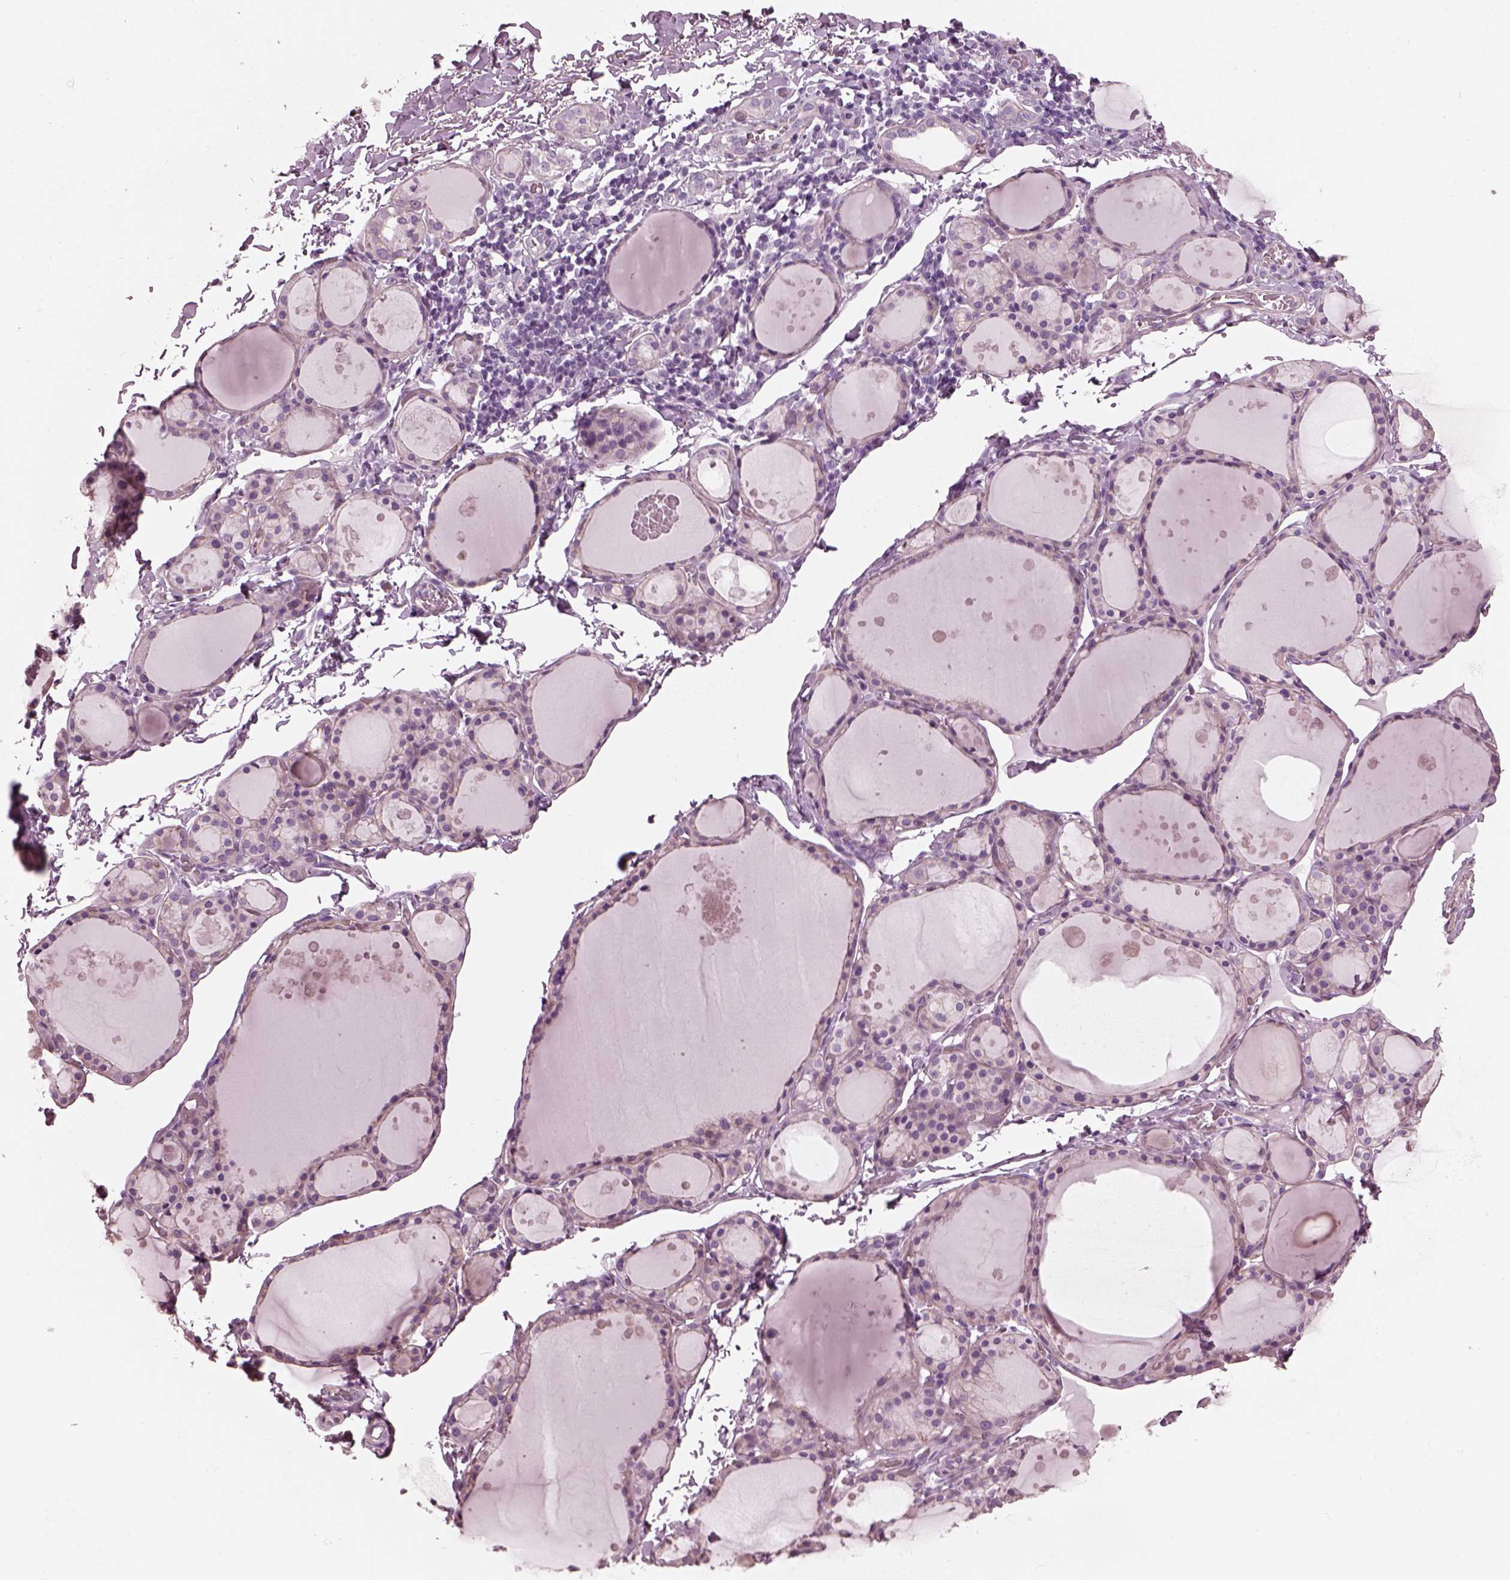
{"staining": {"intensity": "negative", "quantity": "none", "location": "none"}, "tissue": "thyroid gland", "cell_type": "Glandular cells", "image_type": "normal", "snomed": [{"axis": "morphology", "description": "Normal tissue, NOS"}, {"axis": "topography", "description": "Thyroid gland"}], "caption": "A histopathology image of thyroid gland stained for a protein demonstrates no brown staining in glandular cells. (IHC, brightfield microscopy, high magnification).", "gene": "BFSP1", "patient": {"sex": "male", "age": 68}}